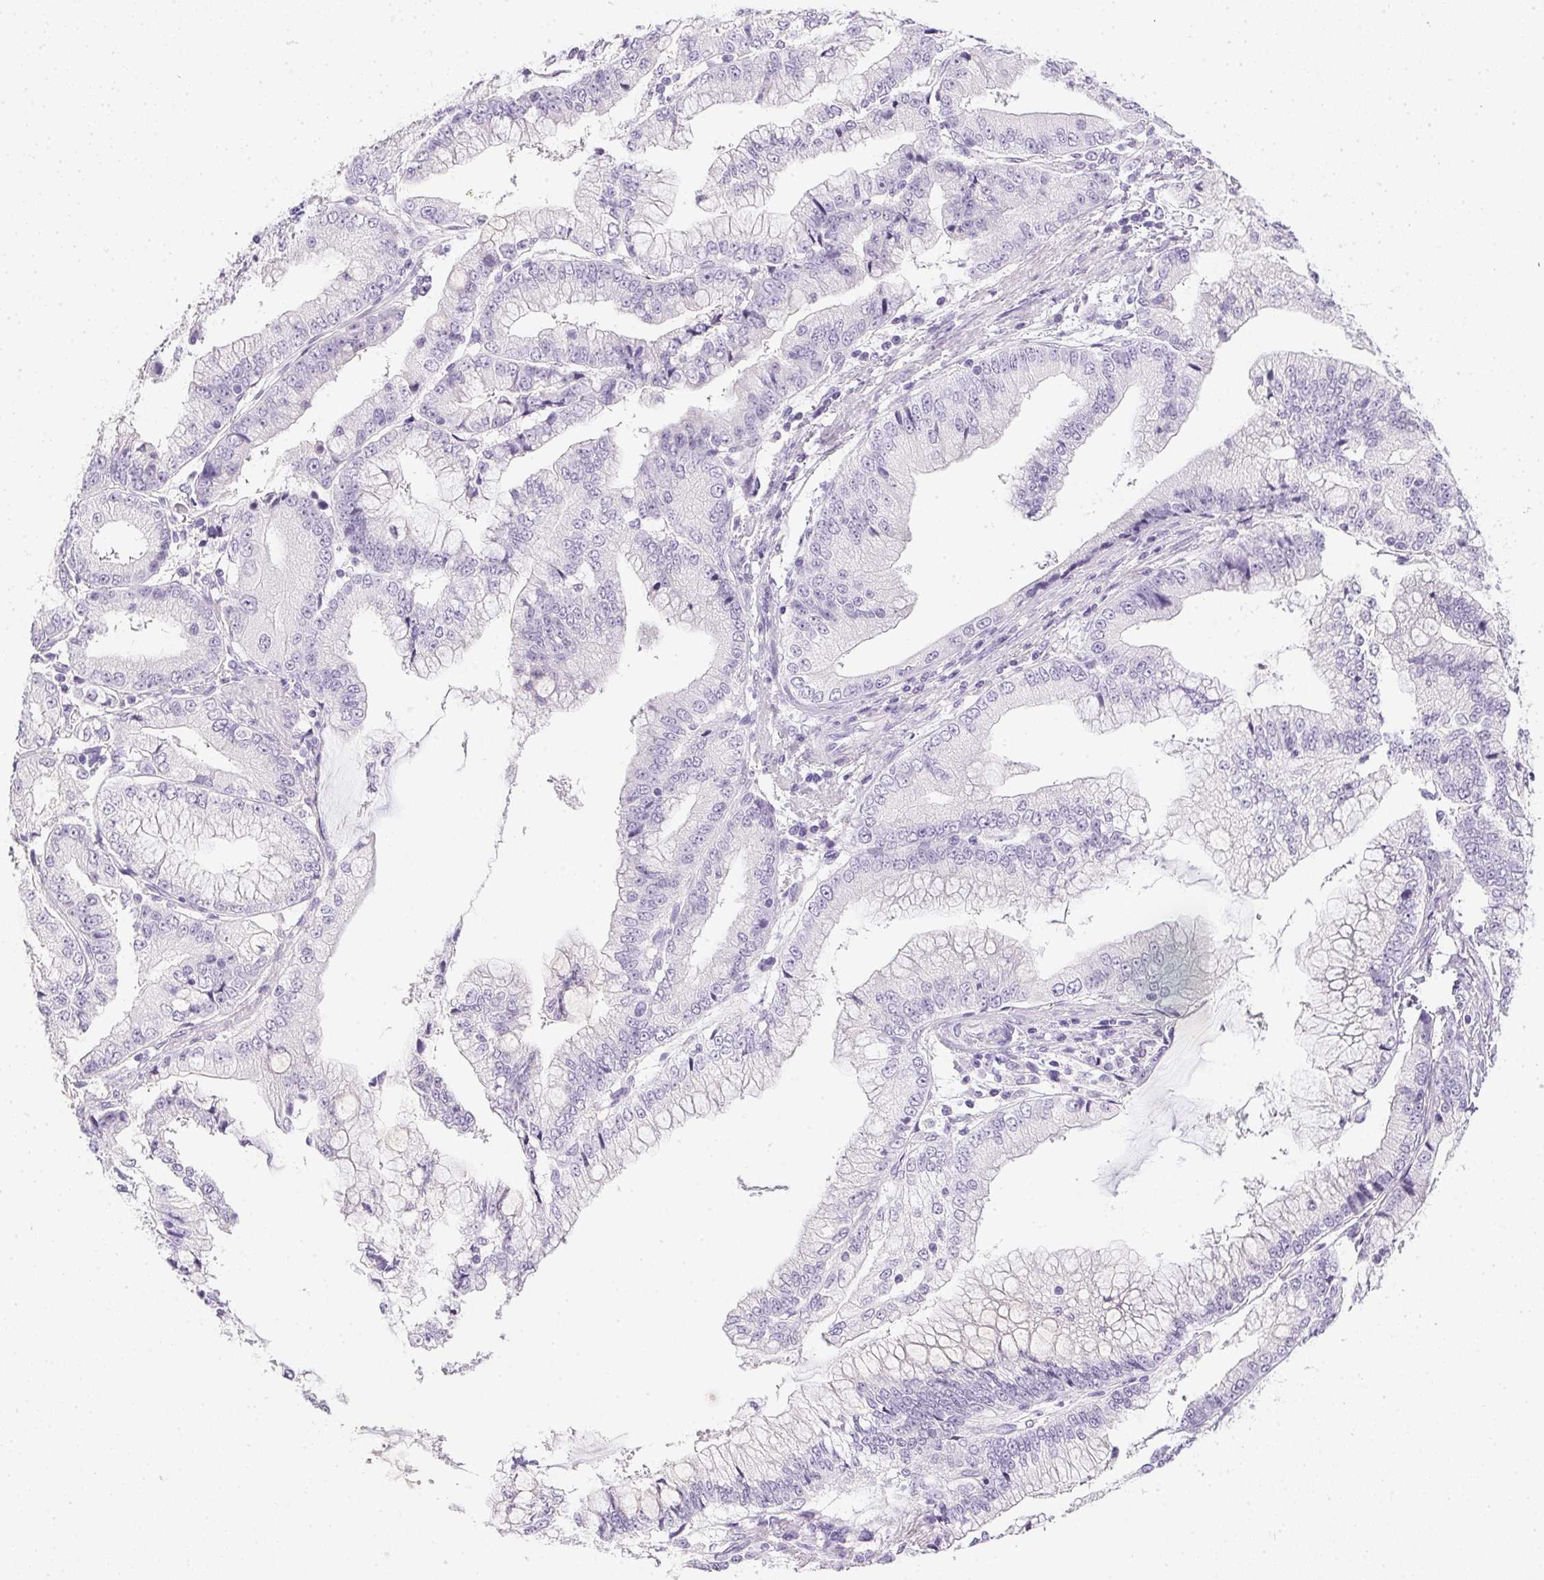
{"staining": {"intensity": "negative", "quantity": "none", "location": "none"}, "tissue": "stomach cancer", "cell_type": "Tumor cells", "image_type": "cancer", "snomed": [{"axis": "morphology", "description": "Adenocarcinoma, NOS"}, {"axis": "topography", "description": "Stomach, upper"}], "caption": "High power microscopy image of an IHC image of stomach cancer (adenocarcinoma), revealing no significant positivity in tumor cells. (Brightfield microscopy of DAB immunohistochemistry (IHC) at high magnification).", "gene": "PPY", "patient": {"sex": "female", "age": 74}}